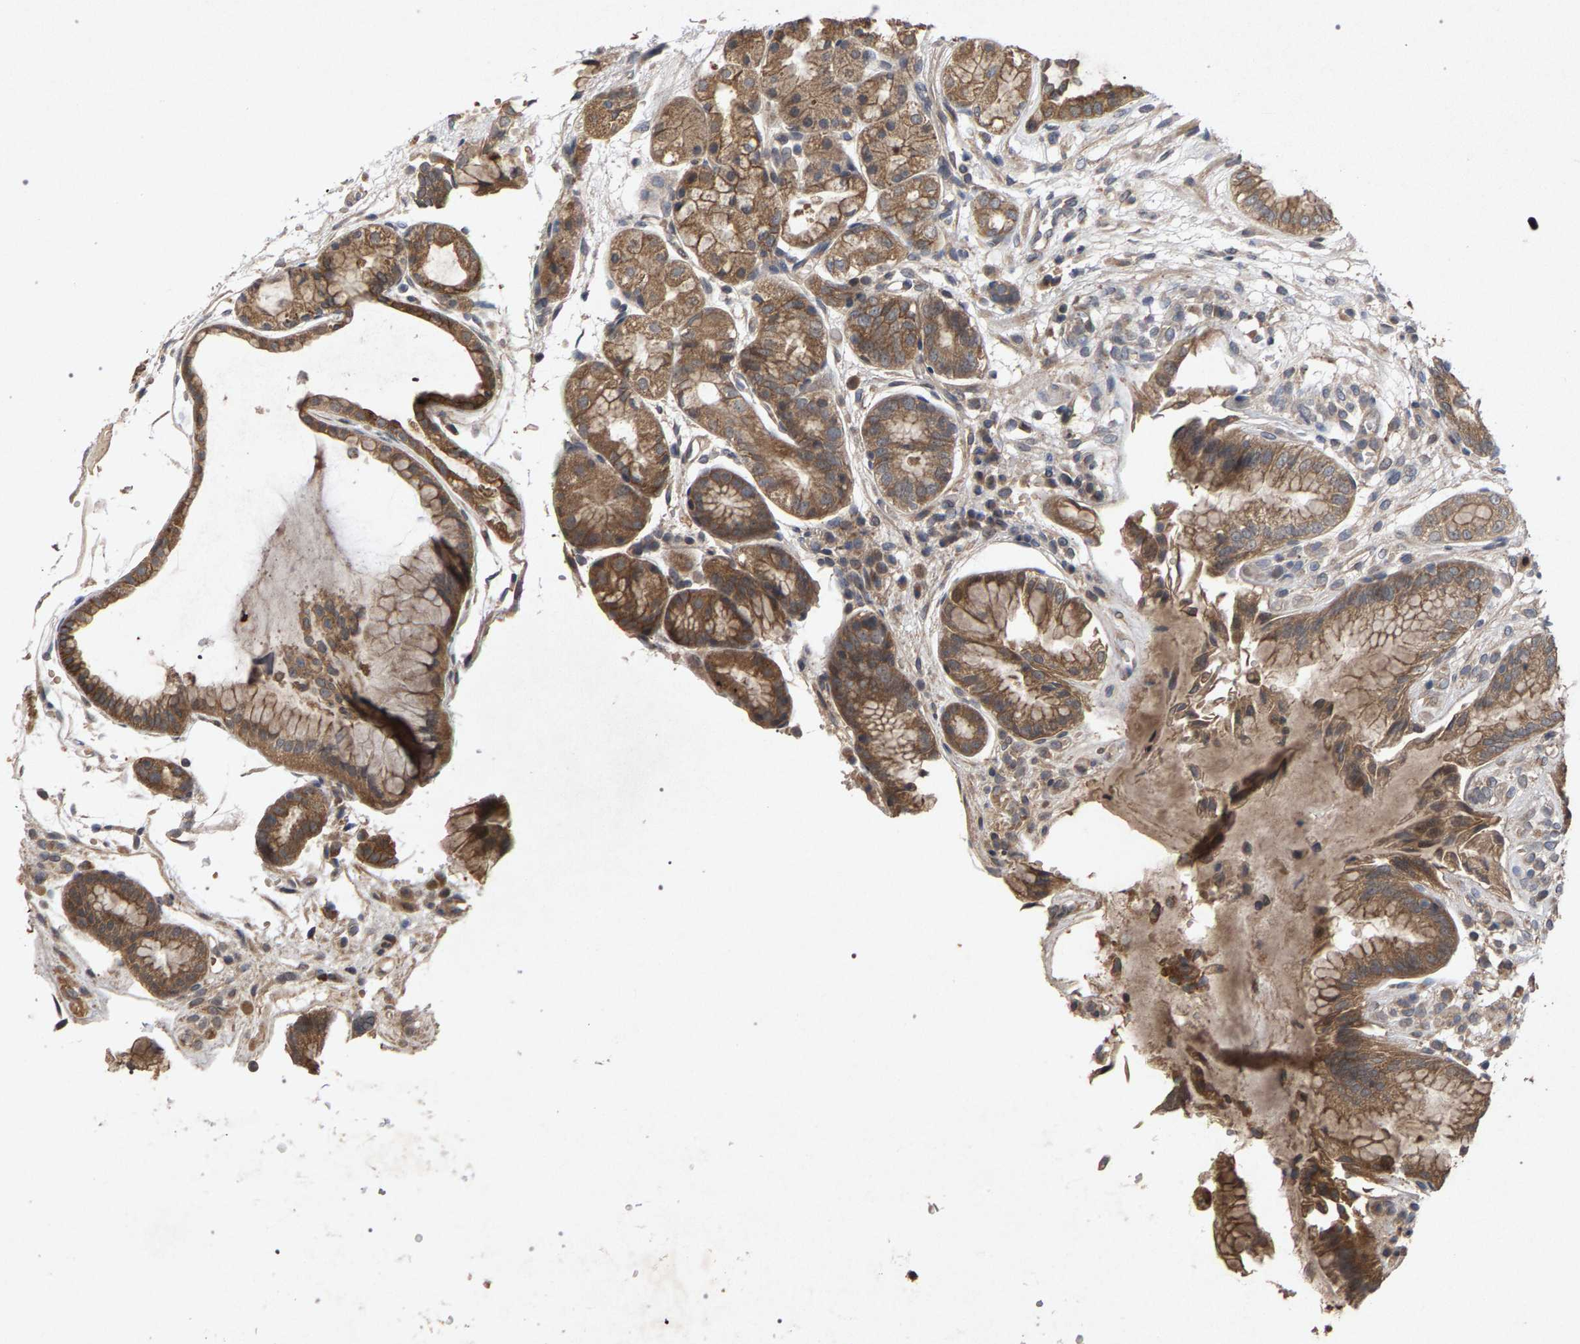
{"staining": {"intensity": "moderate", "quantity": ">75%", "location": "cytoplasmic/membranous"}, "tissue": "stomach", "cell_type": "Glandular cells", "image_type": "normal", "snomed": [{"axis": "morphology", "description": "Normal tissue, NOS"}, {"axis": "topography", "description": "Stomach, upper"}], "caption": "The image demonstrates staining of unremarkable stomach, revealing moderate cytoplasmic/membranous protein positivity (brown color) within glandular cells. (Brightfield microscopy of DAB IHC at high magnification).", "gene": "SLC4A4", "patient": {"sex": "male", "age": 72}}